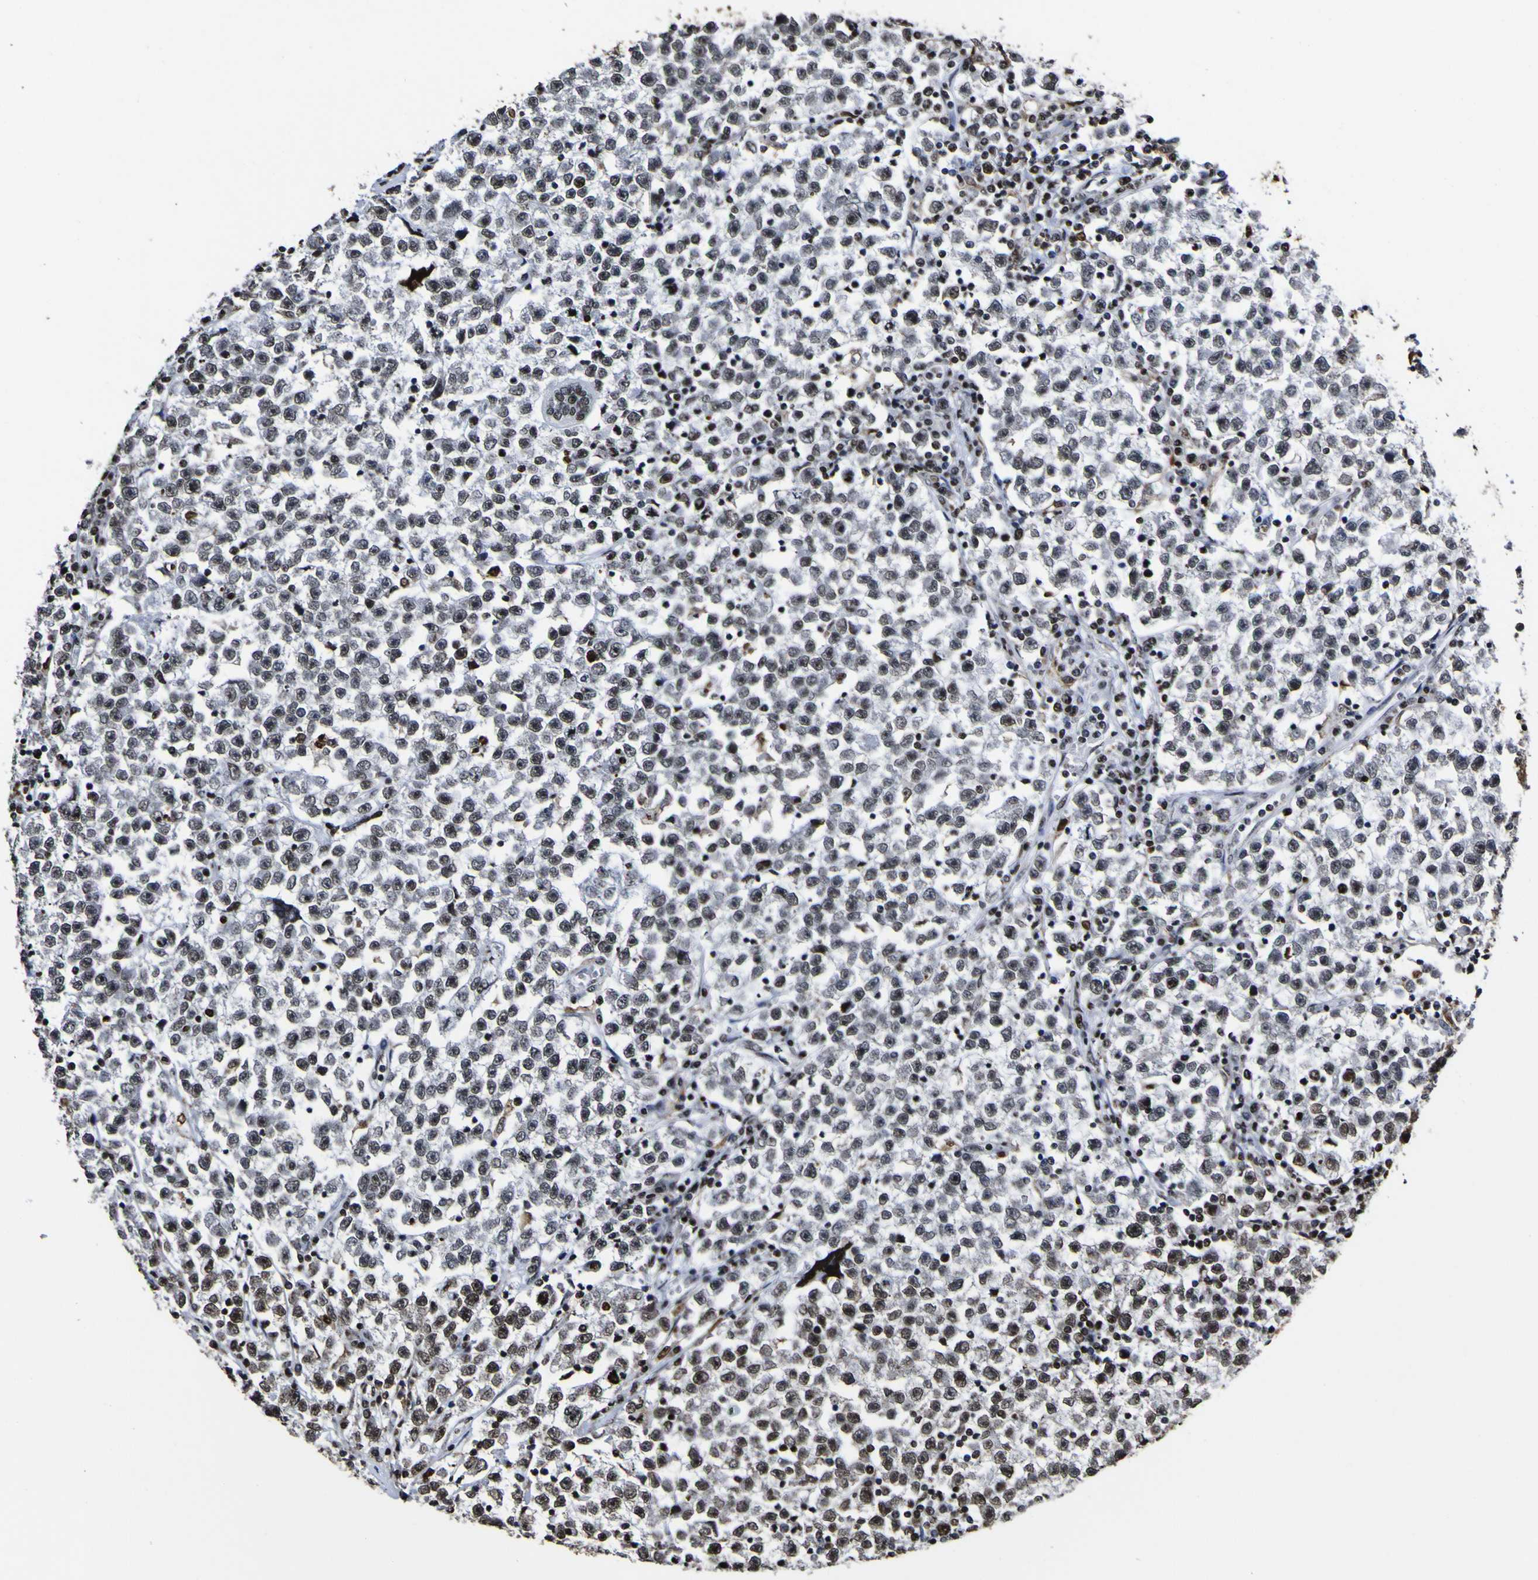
{"staining": {"intensity": "strong", "quantity": "<25%", "location": "nuclear"}, "tissue": "testis cancer", "cell_type": "Tumor cells", "image_type": "cancer", "snomed": [{"axis": "morphology", "description": "Seminoma, NOS"}, {"axis": "topography", "description": "Testis"}], "caption": "Protein expression analysis of seminoma (testis) displays strong nuclear expression in approximately <25% of tumor cells.", "gene": "PIAS1", "patient": {"sex": "male", "age": 22}}